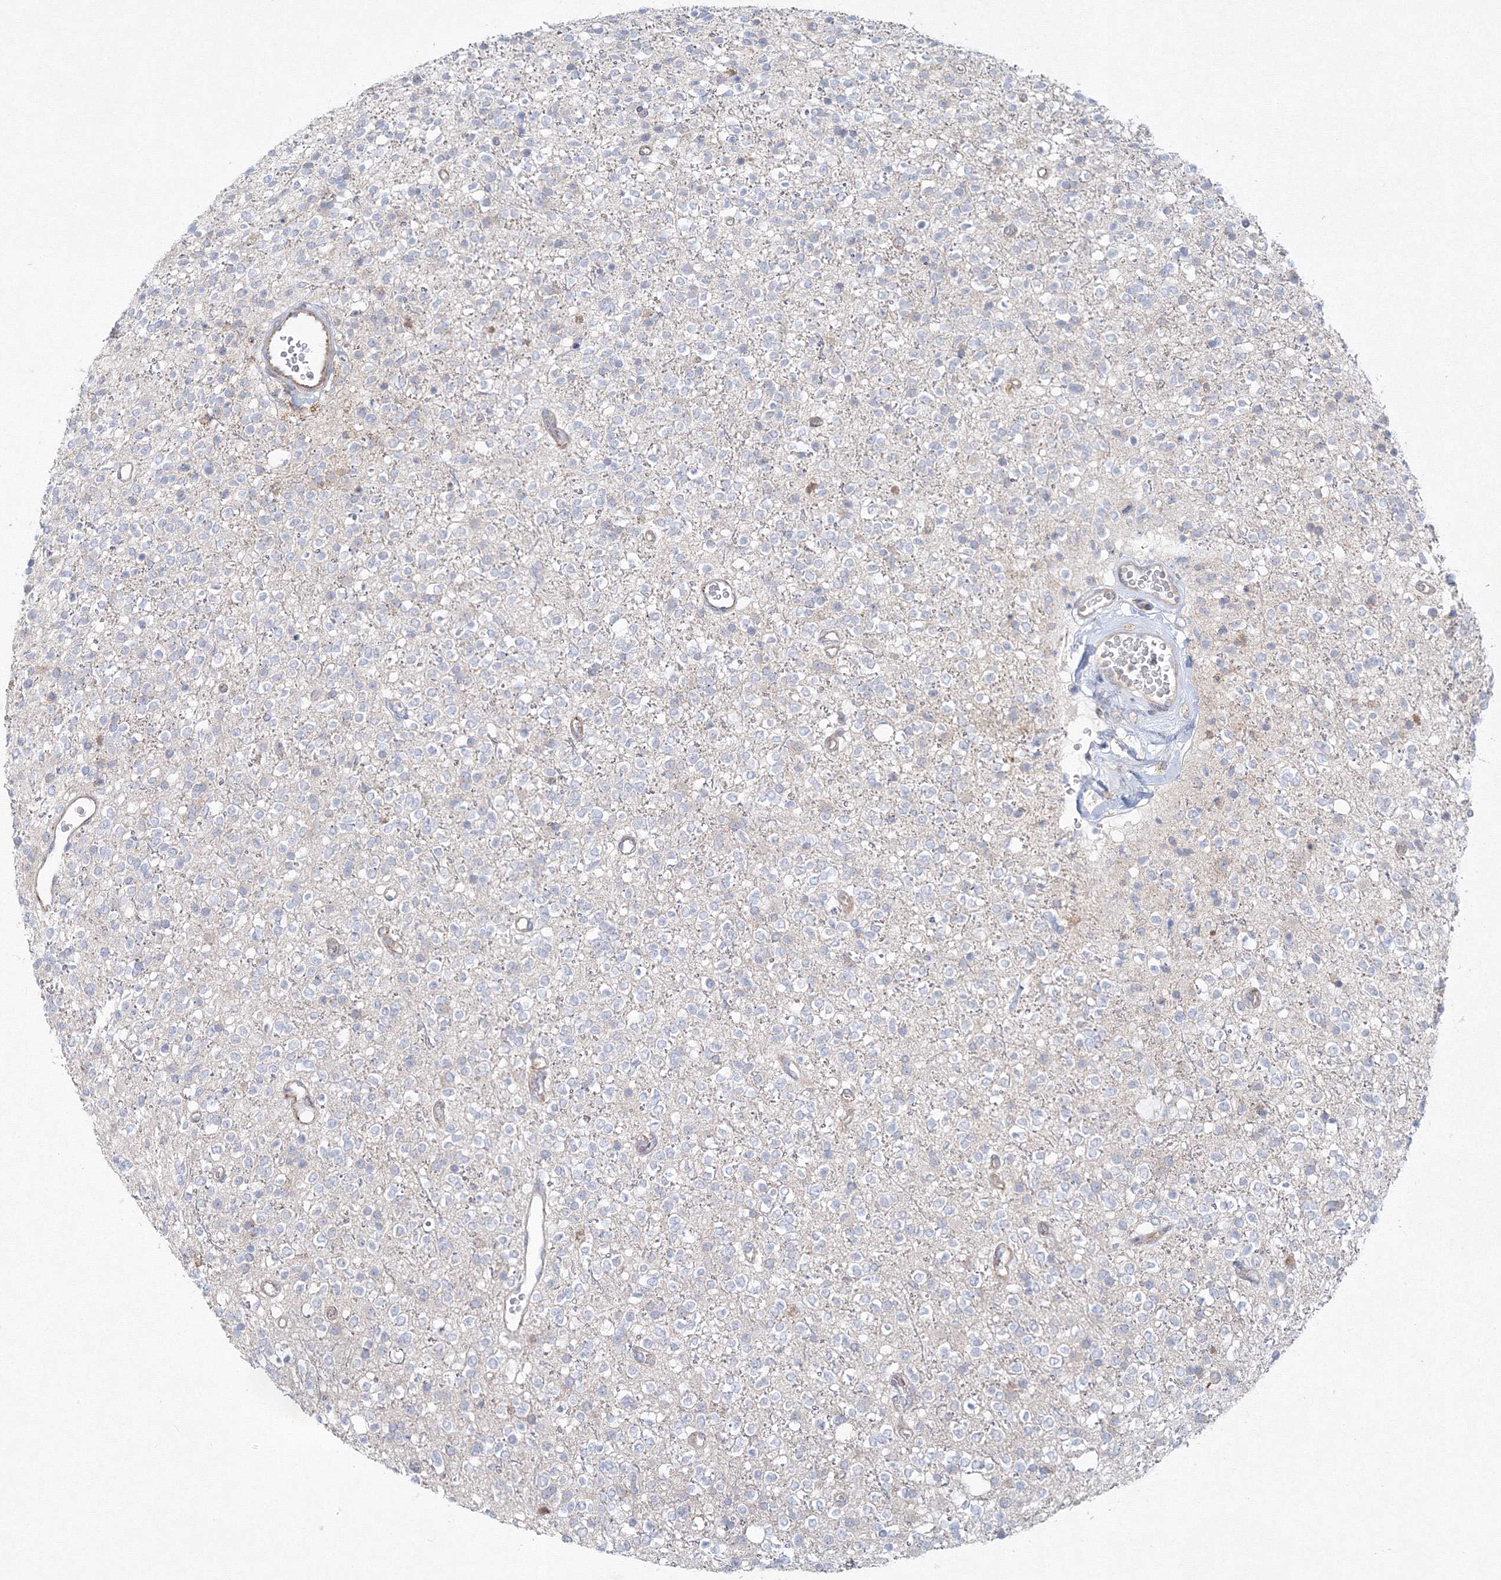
{"staining": {"intensity": "negative", "quantity": "none", "location": "none"}, "tissue": "glioma", "cell_type": "Tumor cells", "image_type": "cancer", "snomed": [{"axis": "morphology", "description": "Glioma, malignant, High grade"}, {"axis": "topography", "description": "Brain"}], "caption": "There is no significant staining in tumor cells of malignant glioma (high-grade).", "gene": "WDR49", "patient": {"sex": "male", "age": 34}}